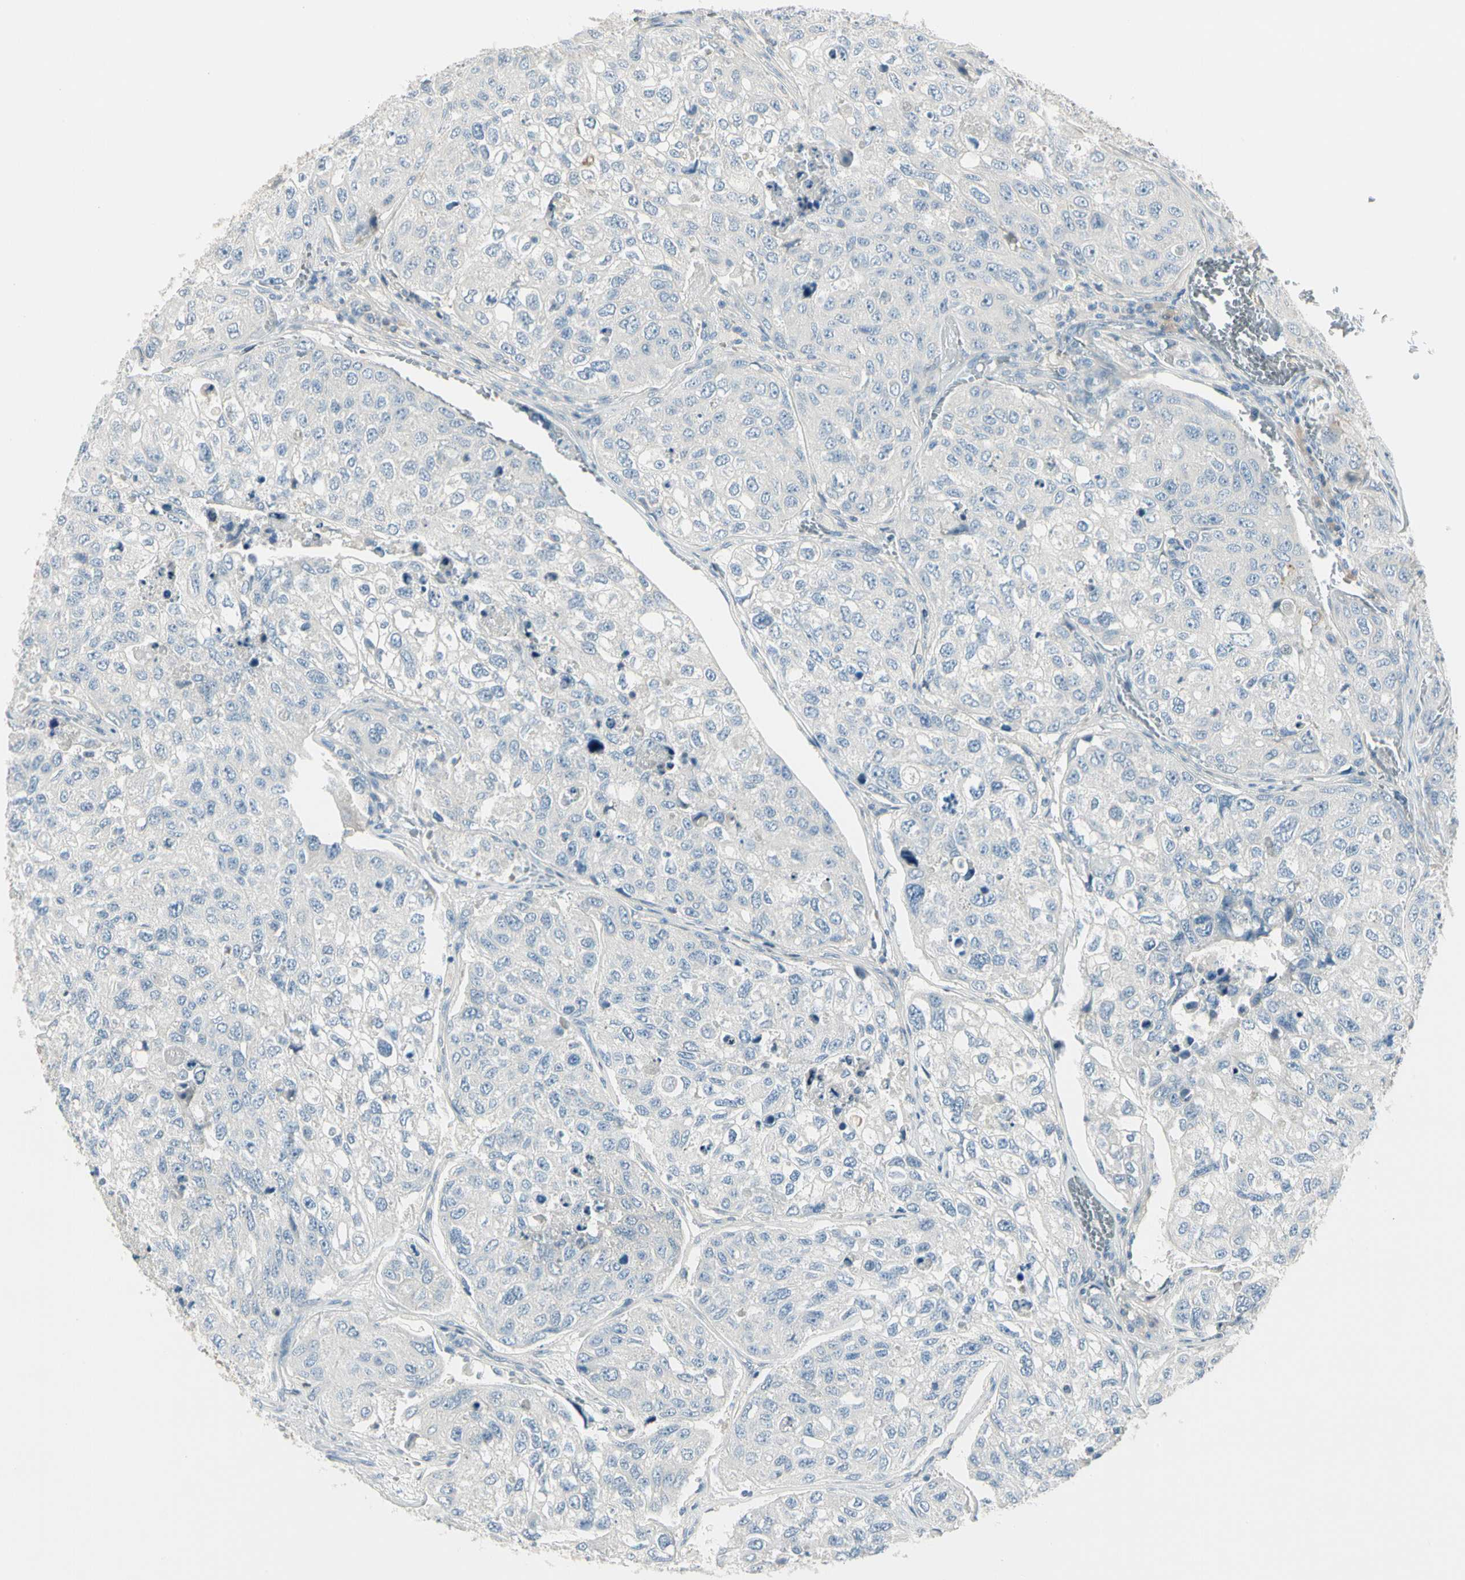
{"staining": {"intensity": "moderate", "quantity": "<25%", "location": "cytoplasmic/membranous"}, "tissue": "urothelial cancer", "cell_type": "Tumor cells", "image_type": "cancer", "snomed": [{"axis": "morphology", "description": "Urothelial carcinoma, High grade"}, {"axis": "topography", "description": "Lymph node"}, {"axis": "topography", "description": "Urinary bladder"}], "caption": "Urothelial cancer was stained to show a protein in brown. There is low levels of moderate cytoplasmic/membranous staining in approximately <25% of tumor cells.", "gene": "SLC6A15", "patient": {"sex": "male", "age": 51}}